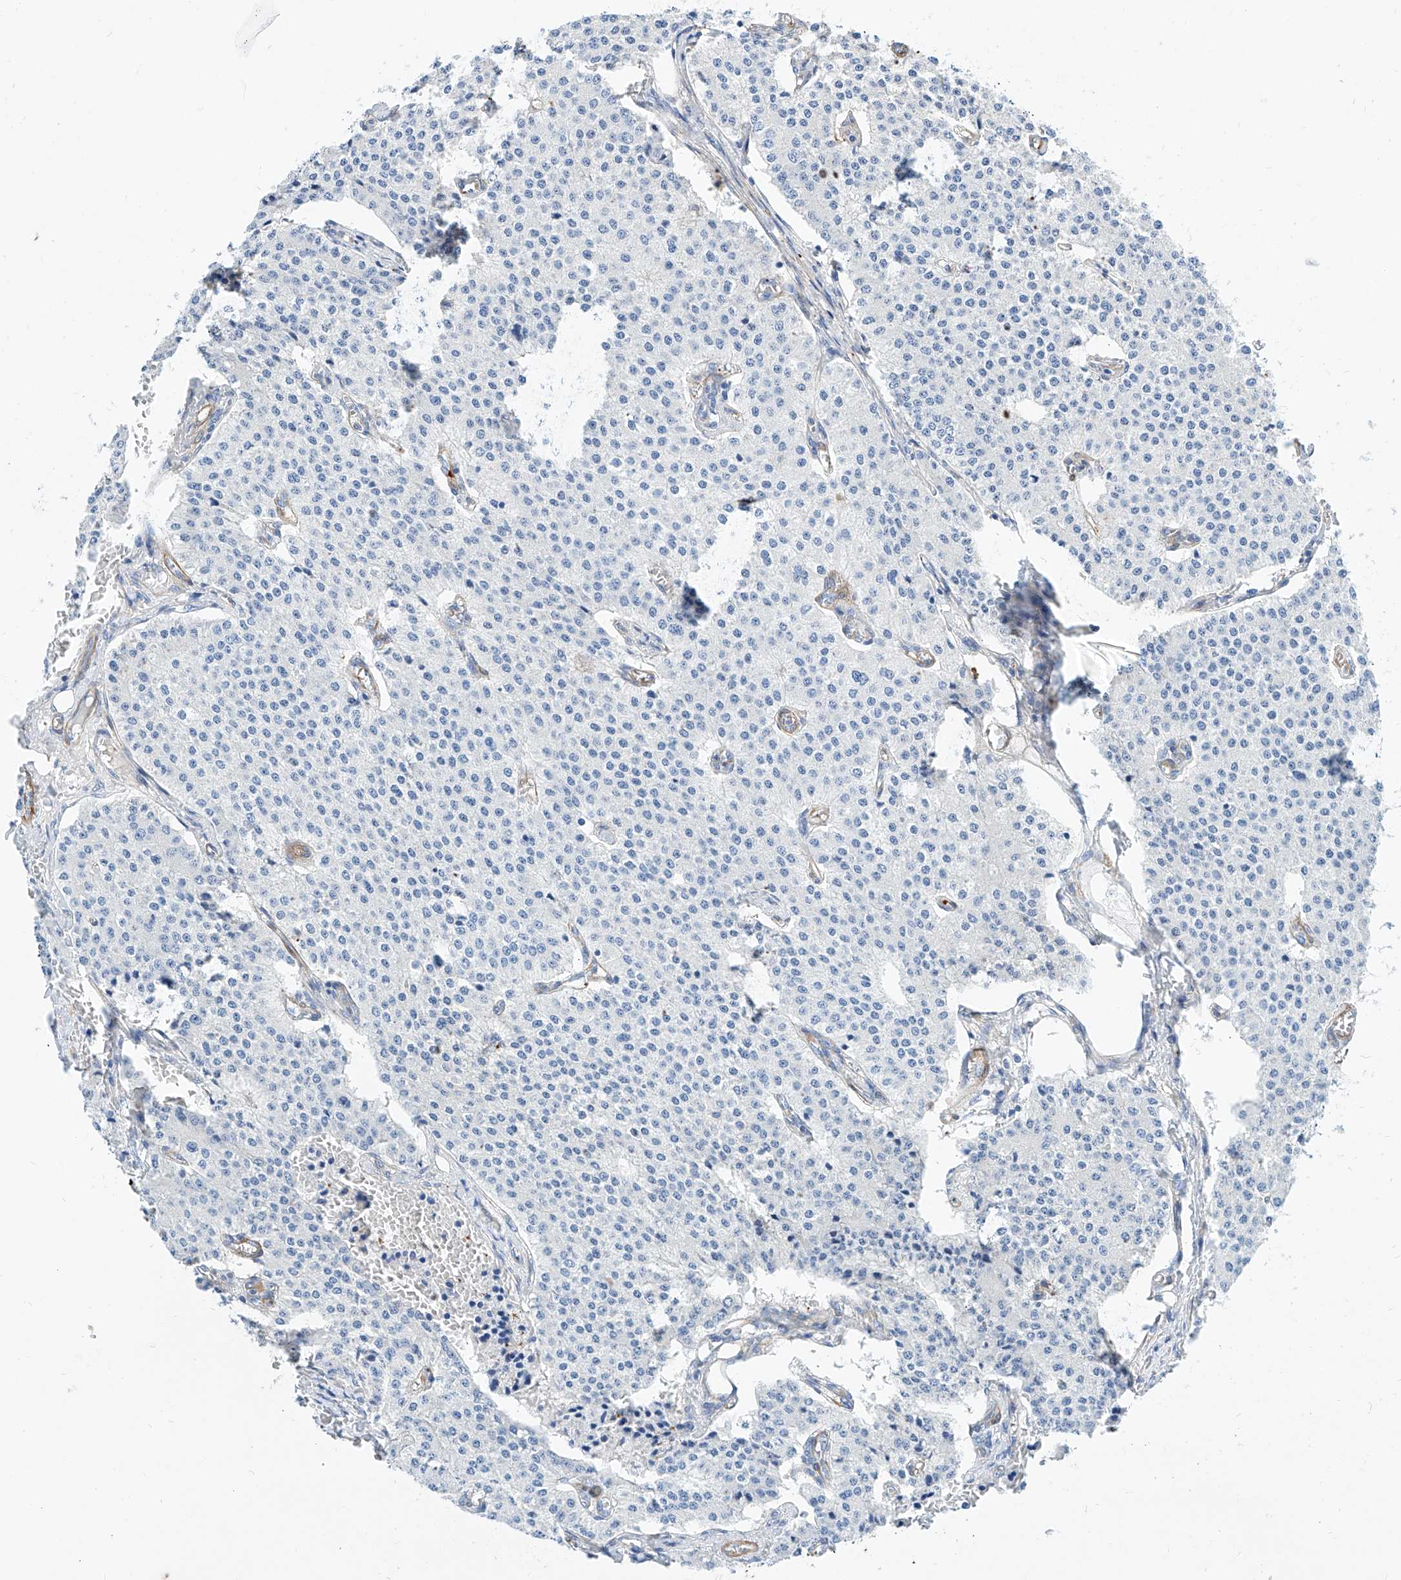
{"staining": {"intensity": "negative", "quantity": "none", "location": "none"}, "tissue": "carcinoid", "cell_type": "Tumor cells", "image_type": "cancer", "snomed": [{"axis": "morphology", "description": "Carcinoid, malignant, NOS"}, {"axis": "topography", "description": "Colon"}], "caption": "IHC photomicrograph of malignant carcinoid stained for a protein (brown), which reveals no staining in tumor cells. (Immunohistochemistry (ihc), brightfield microscopy, high magnification).", "gene": "TAS2R60", "patient": {"sex": "female", "age": 52}}